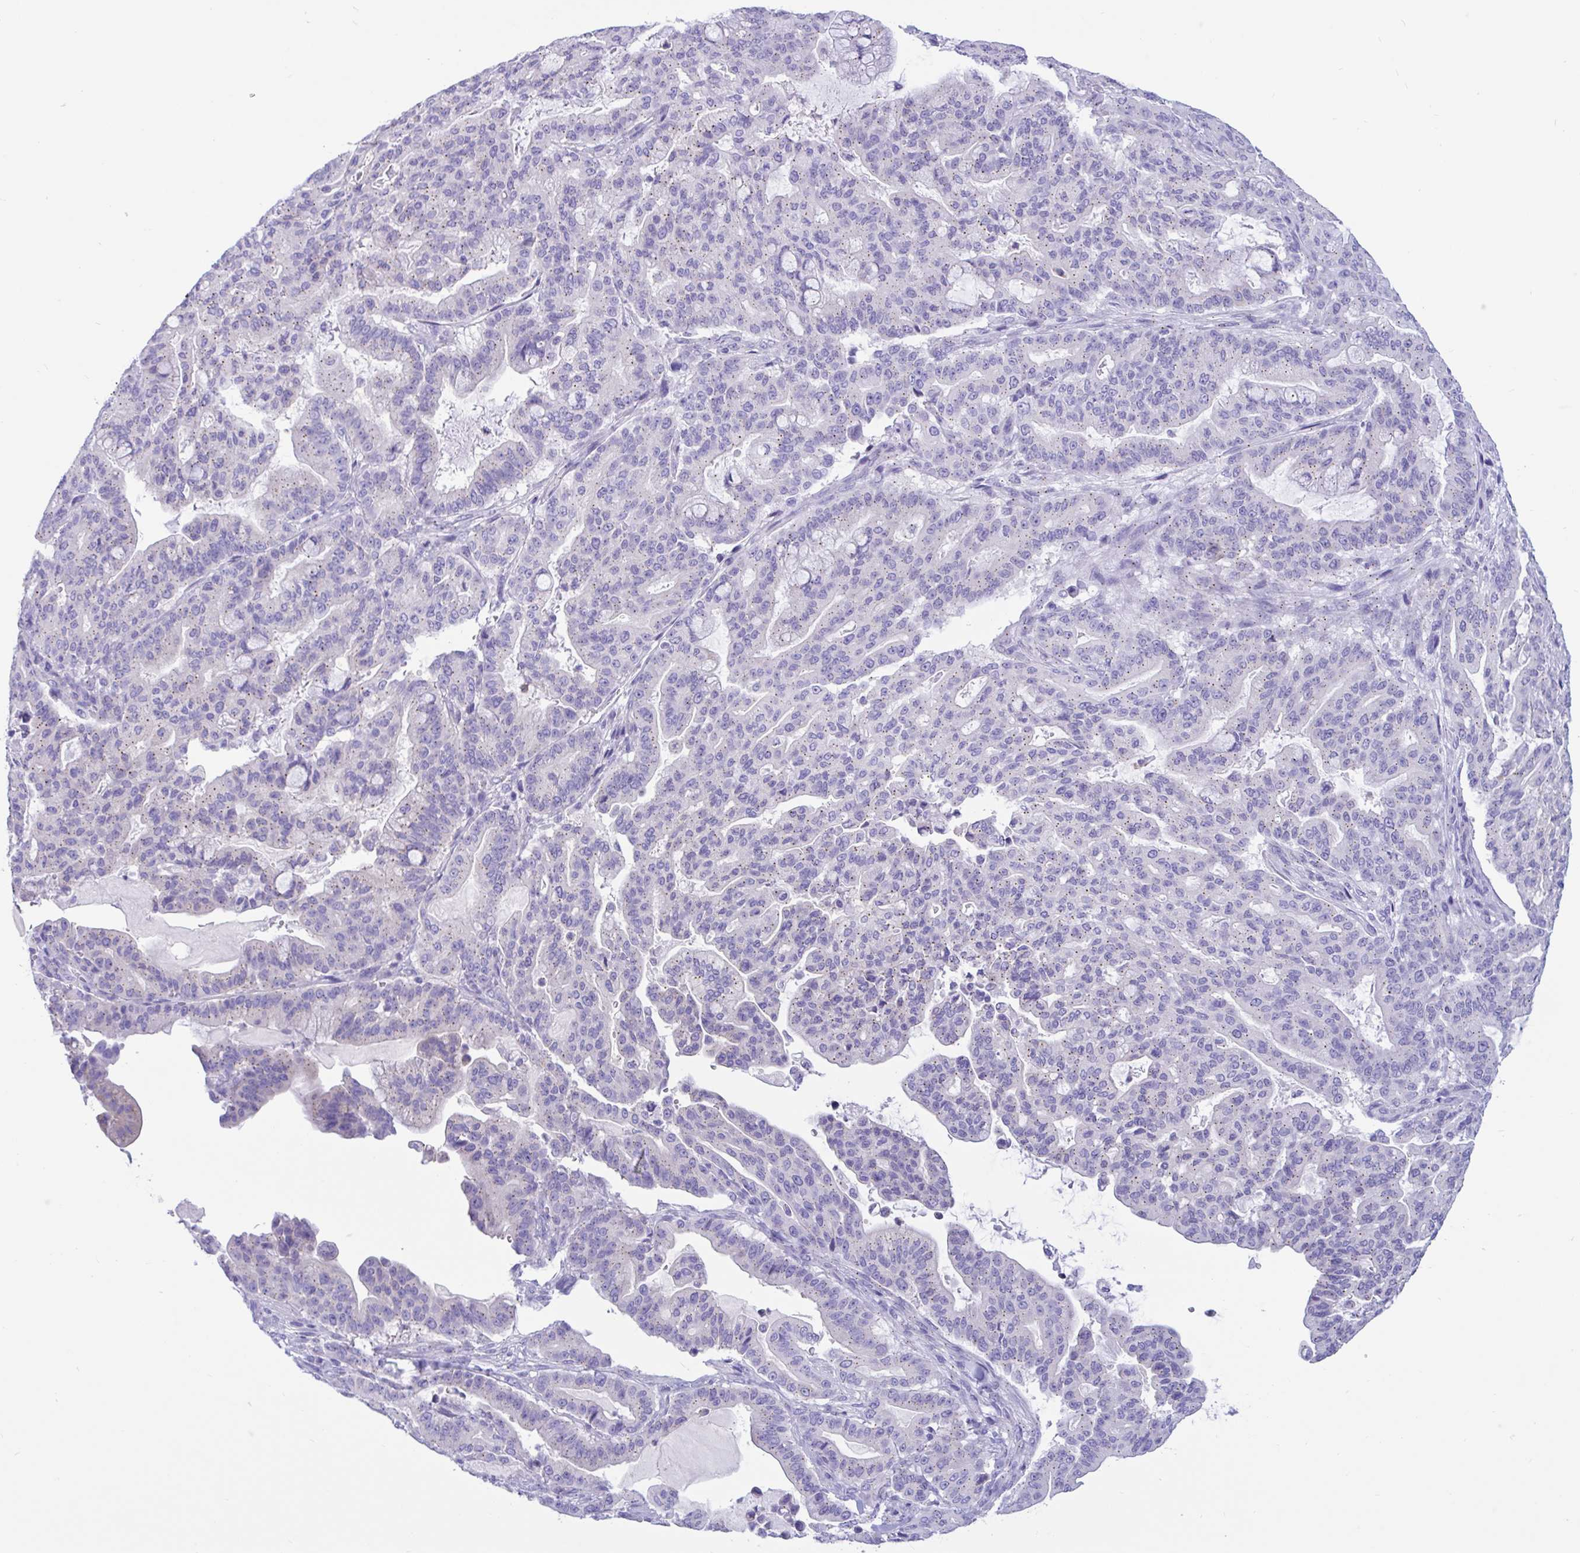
{"staining": {"intensity": "weak", "quantity": "25%-75%", "location": "cytoplasmic/membranous"}, "tissue": "pancreatic cancer", "cell_type": "Tumor cells", "image_type": "cancer", "snomed": [{"axis": "morphology", "description": "Adenocarcinoma, NOS"}, {"axis": "topography", "description": "Pancreas"}], "caption": "Protein expression analysis of pancreatic adenocarcinoma displays weak cytoplasmic/membranous expression in about 25%-75% of tumor cells.", "gene": "RNASE3", "patient": {"sex": "male", "age": 63}}